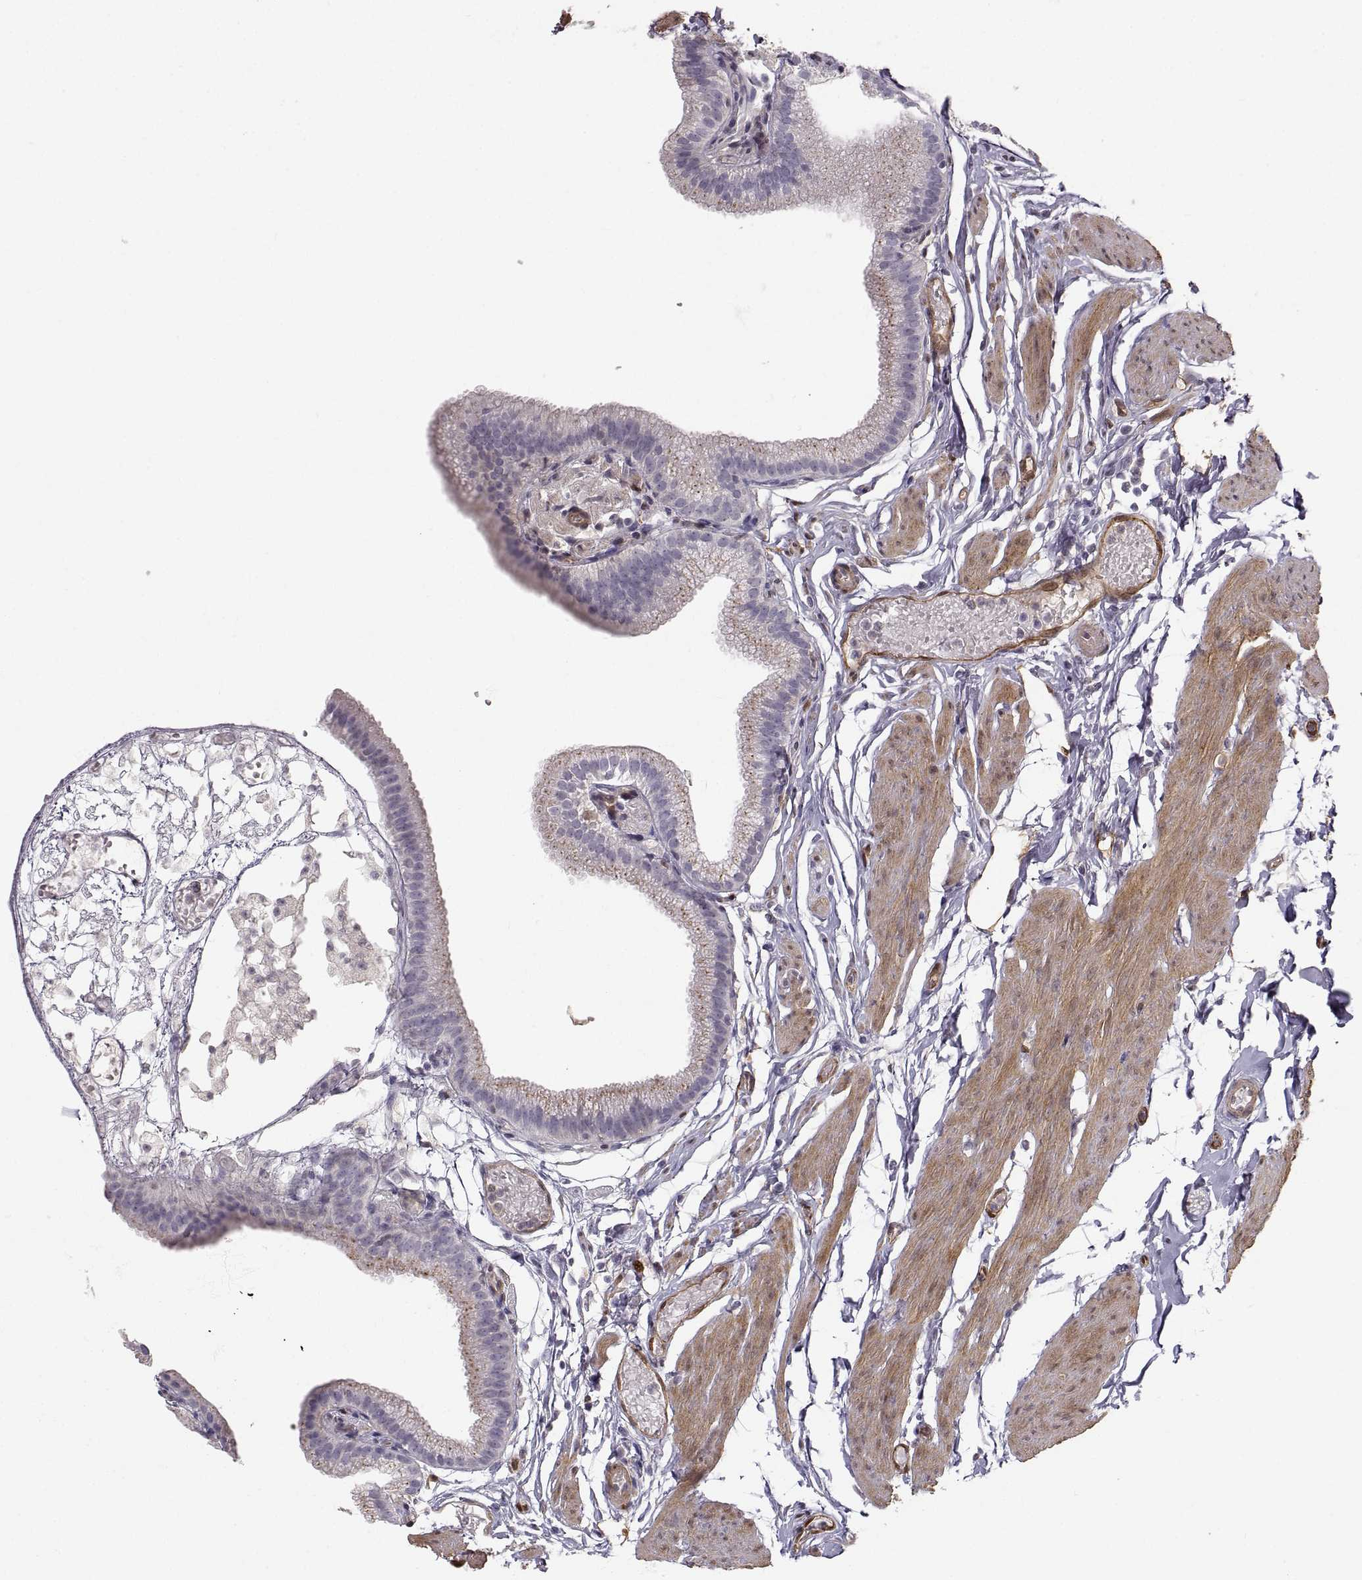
{"staining": {"intensity": "weak", "quantity": "<25%", "location": "cytoplasmic/membranous"}, "tissue": "gallbladder", "cell_type": "Glandular cells", "image_type": "normal", "snomed": [{"axis": "morphology", "description": "Normal tissue, NOS"}, {"axis": "topography", "description": "Gallbladder"}], "caption": "Histopathology image shows no significant protein staining in glandular cells of benign gallbladder. (Stains: DAB immunohistochemistry with hematoxylin counter stain, Microscopy: brightfield microscopy at high magnification).", "gene": "PGM5", "patient": {"sex": "female", "age": 45}}